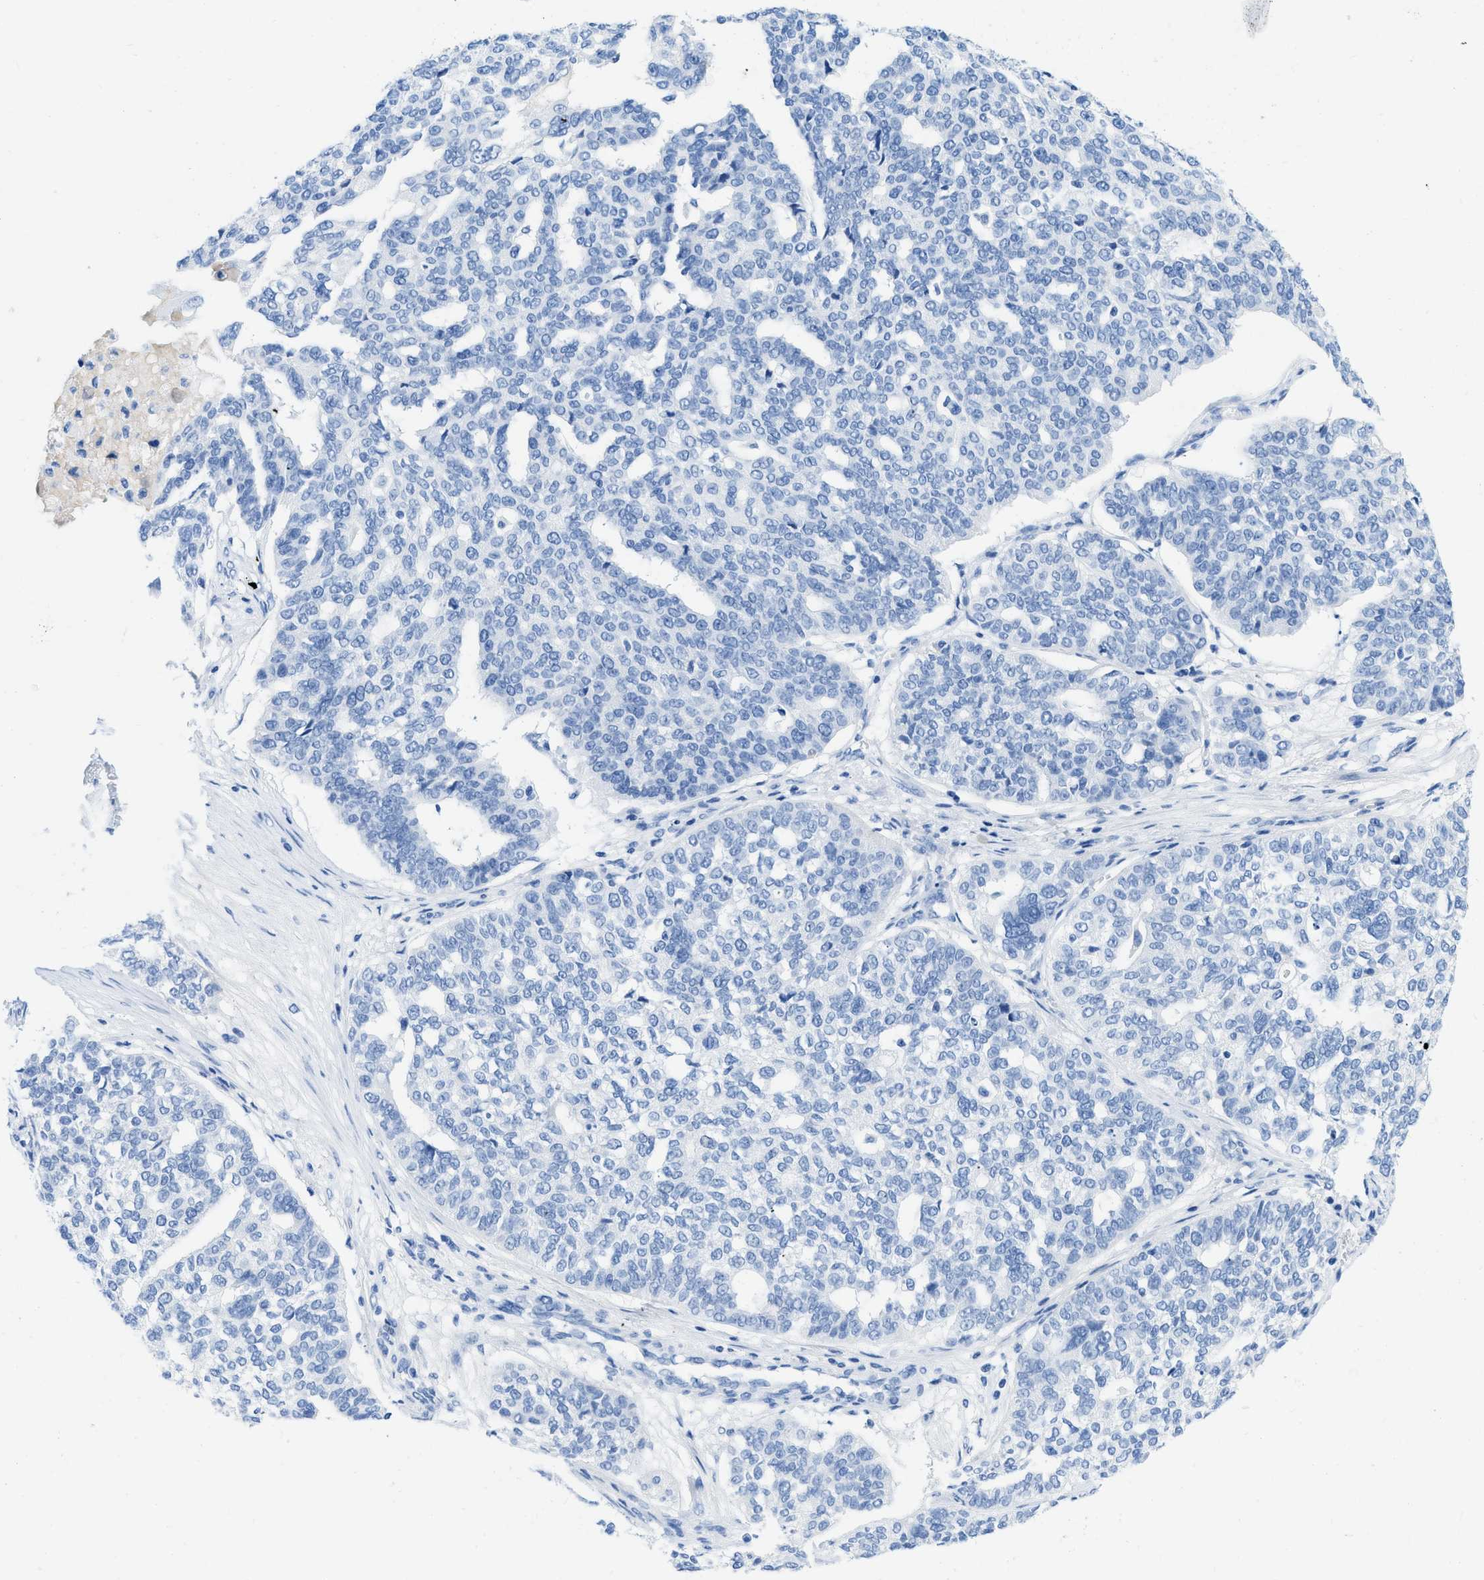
{"staining": {"intensity": "negative", "quantity": "none", "location": "none"}, "tissue": "ovarian cancer", "cell_type": "Tumor cells", "image_type": "cancer", "snomed": [{"axis": "morphology", "description": "Cystadenocarcinoma, serous, NOS"}, {"axis": "topography", "description": "Ovary"}], "caption": "Histopathology image shows no significant protein staining in tumor cells of ovarian serous cystadenocarcinoma. (Stains: DAB immunohistochemistry (IHC) with hematoxylin counter stain, Microscopy: brightfield microscopy at high magnification).", "gene": "COL3A1", "patient": {"sex": "female", "age": 59}}